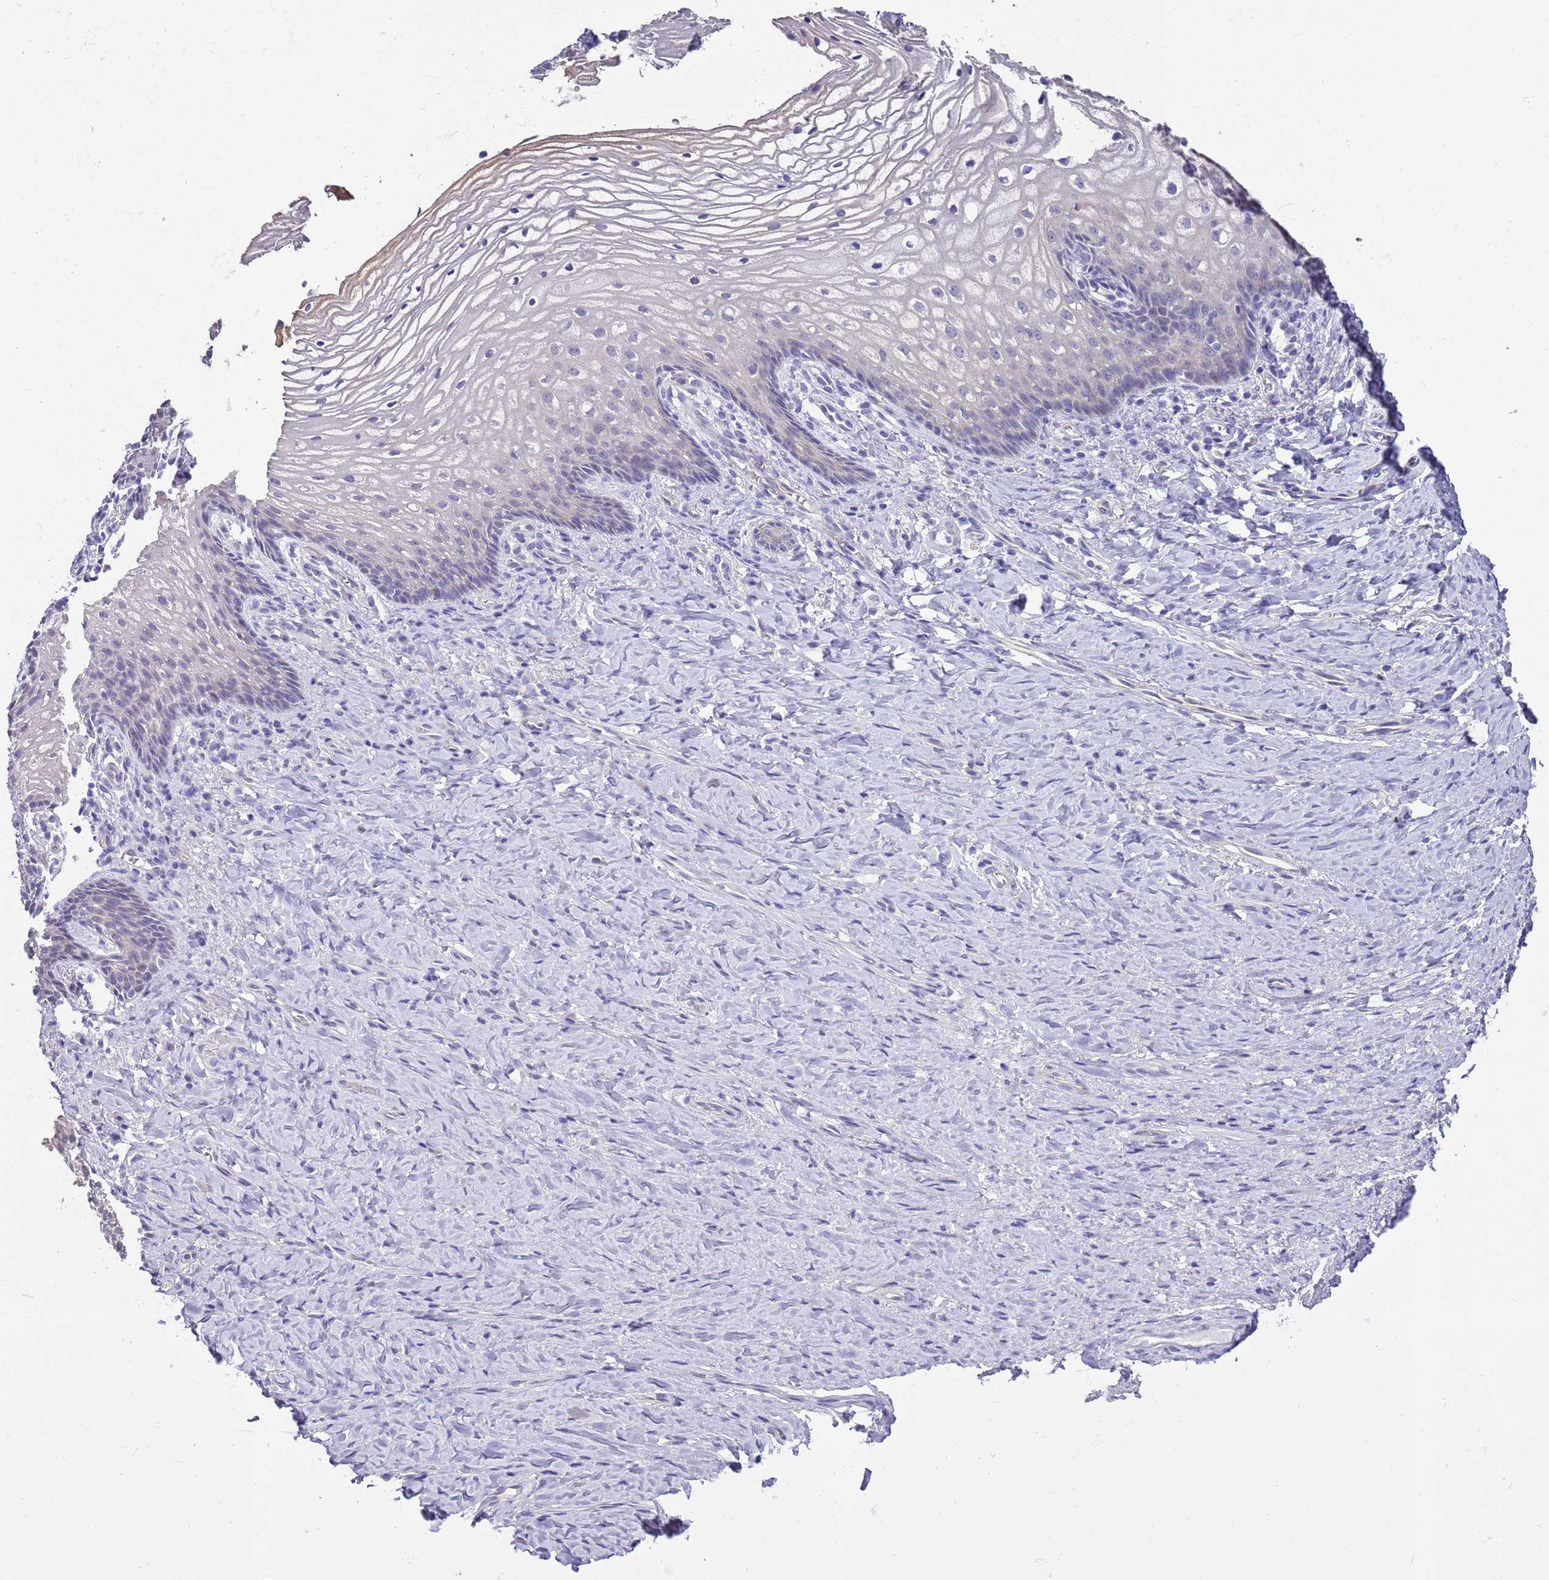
{"staining": {"intensity": "negative", "quantity": "none", "location": "none"}, "tissue": "vagina", "cell_type": "Squamous epithelial cells", "image_type": "normal", "snomed": [{"axis": "morphology", "description": "Normal tissue, NOS"}, {"axis": "topography", "description": "Vagina"}], "caption": "High power microscopy photomicrograph of an immunohistochemistry (IHC) photomicrograph of normal vagina, revealing no significant expression in squamous epithelial cells.", "gene": "BRMS1L", "patient": {"sex": "female", "age": 60}}